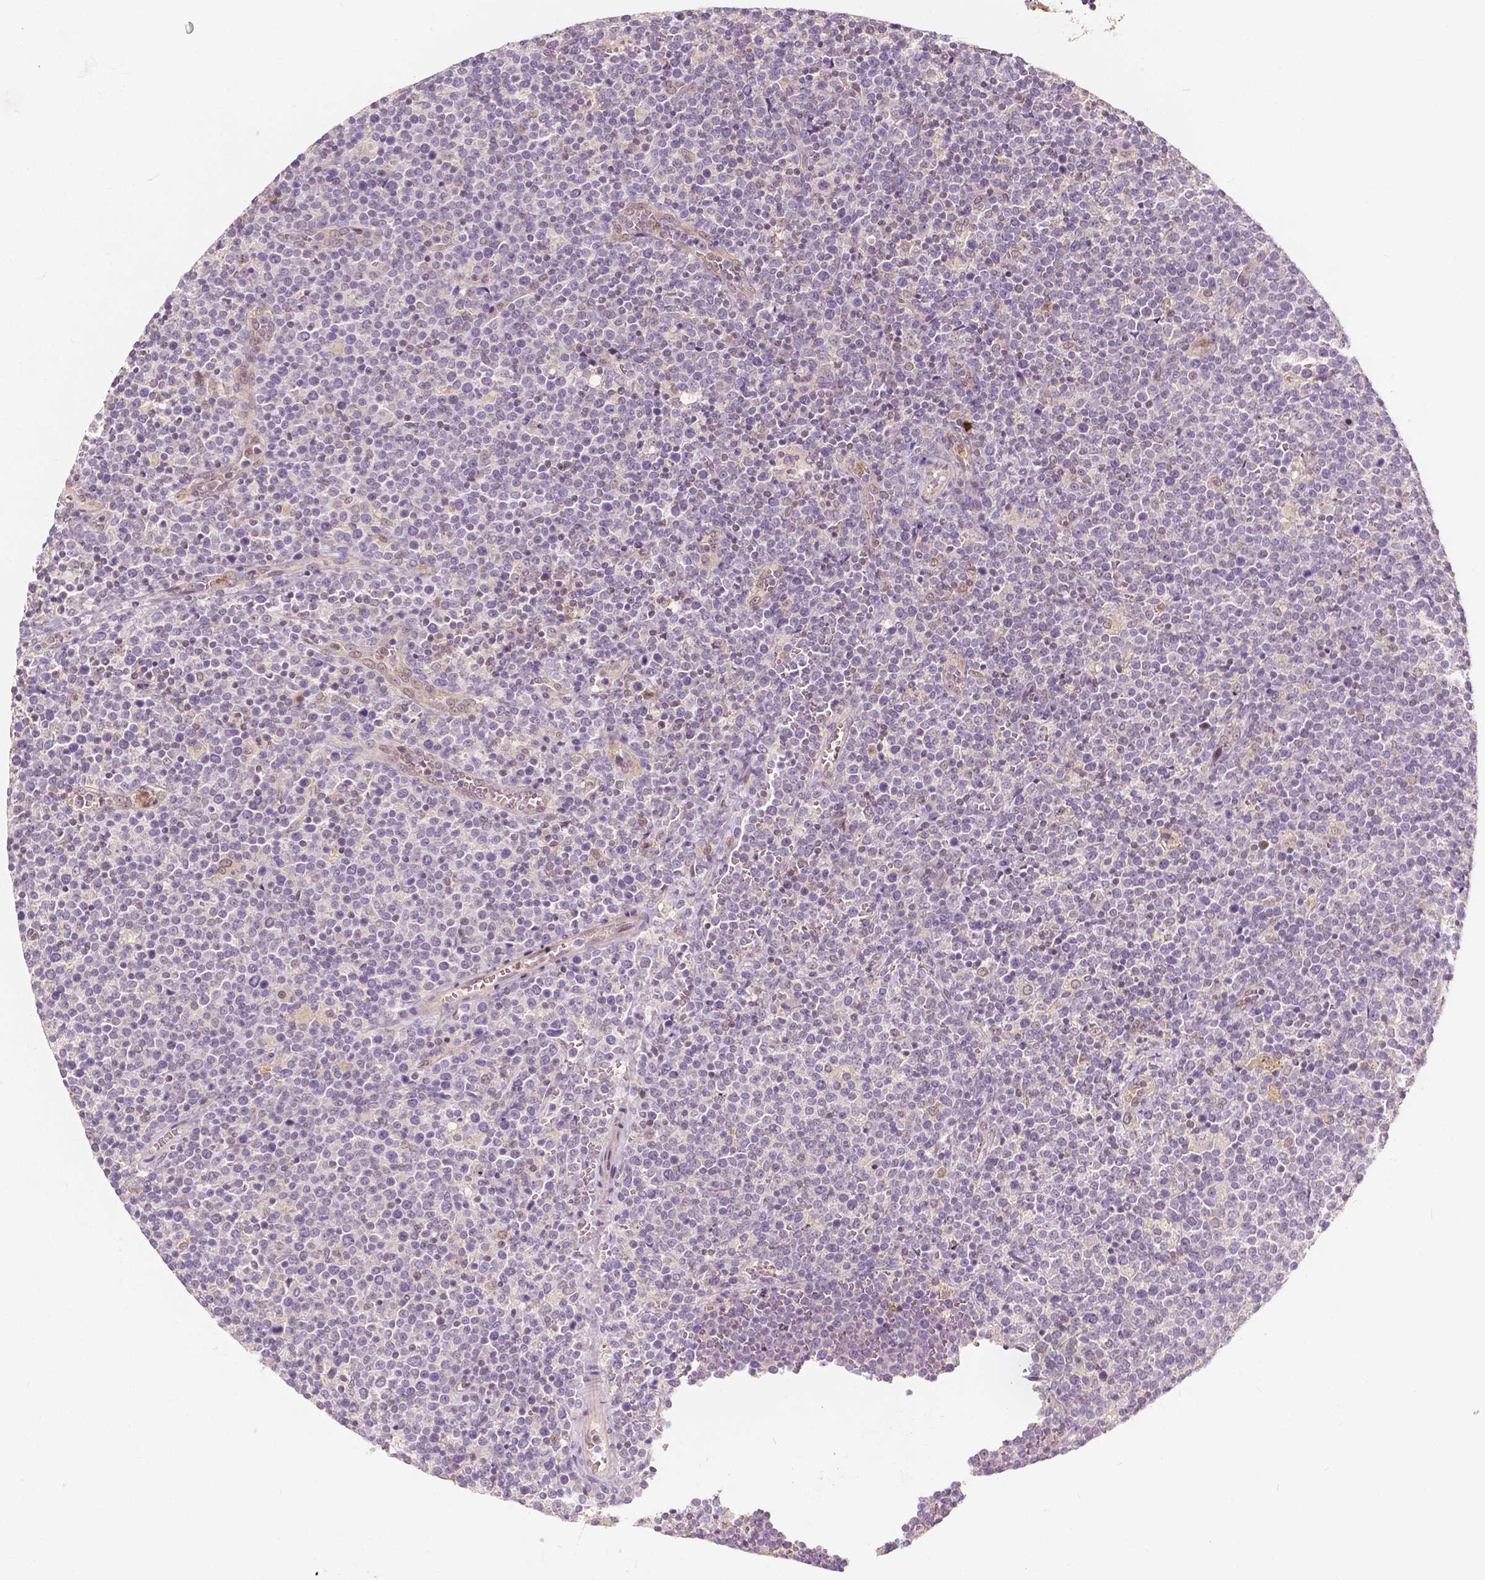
{"staining": {"intensity": "negative", "quantity": "none", "location": "none"}, "tissue": "lymphoma", "cell_type": "Tumor cells", "image_type": "cancer", "snomed": [{"axis": "morphology", "description": "Malignant lymphoma, non-Hodgkin's type, High grade"}, {"axis": "topography", "description": "Lymph node"}], "caption": "IHC histopathology image of neoplastic tissue: lymphoma stained with DAB (3,3'-diaminobenzidine) reveals no significant protein positivity in tumor cells.", "gene": "NAPRT", "patient": {"sex": "male", "age": 61}}